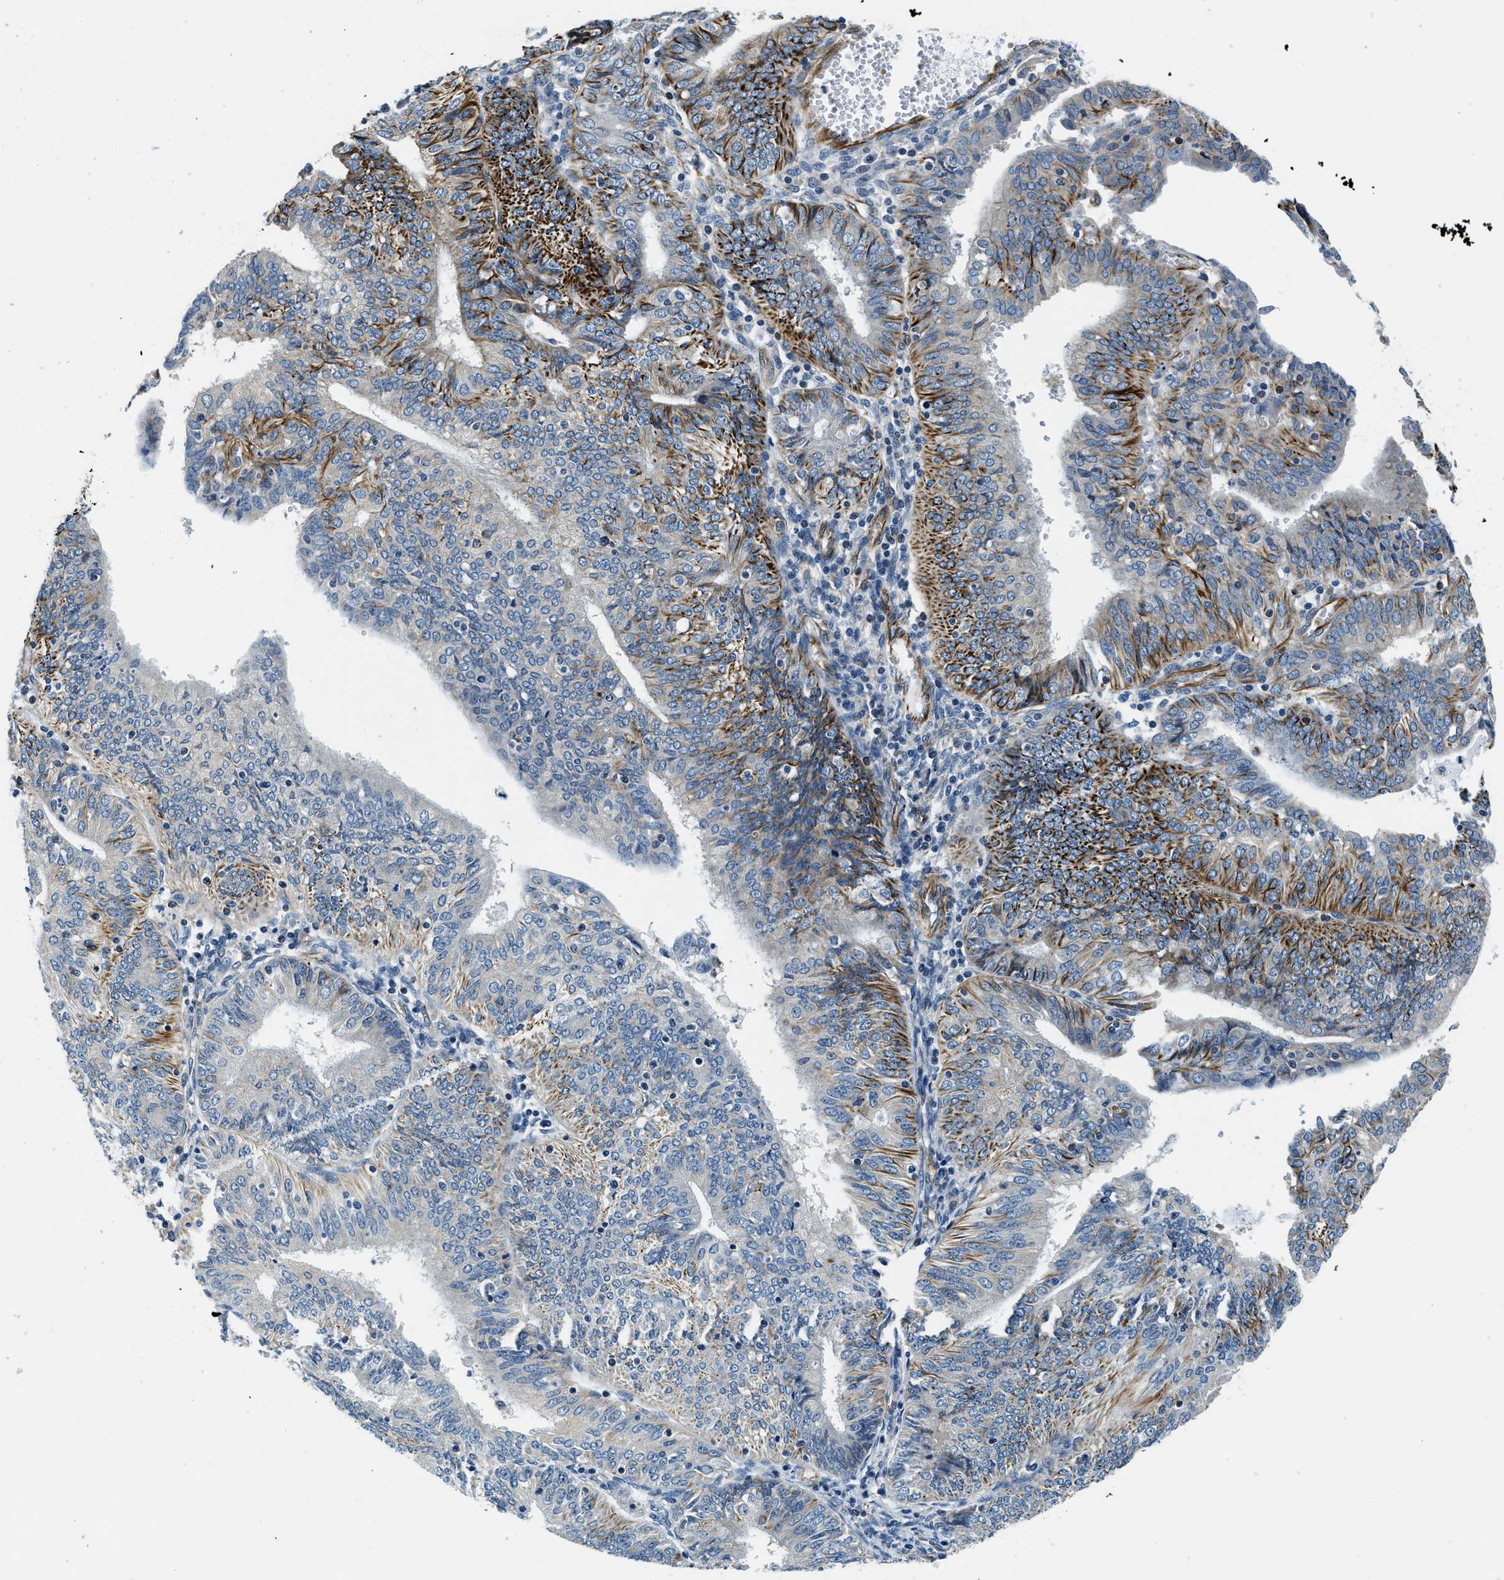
{"staining": {"intensity": "strong", "quantity": "<25%", "location": "cytoplasmic/membranous"}, "tissue": "endometrial cancer", "cell_type": "Tumor cells", "image_type": "cancer", "snomed": [{"axis": "morphology", "description": "Adenocarcinoma, NOS"}, {"axis": "topography", "description": "Endometrium"}], "caption": "This image exhibits IHC staining of endometrial cancer (adenocarcinoma), with medium strong cytoplasmic/membranous positivity in about <25% of tumor cells.", "gene": "GNS", "patient": {"sex": "female", "age": 58}}